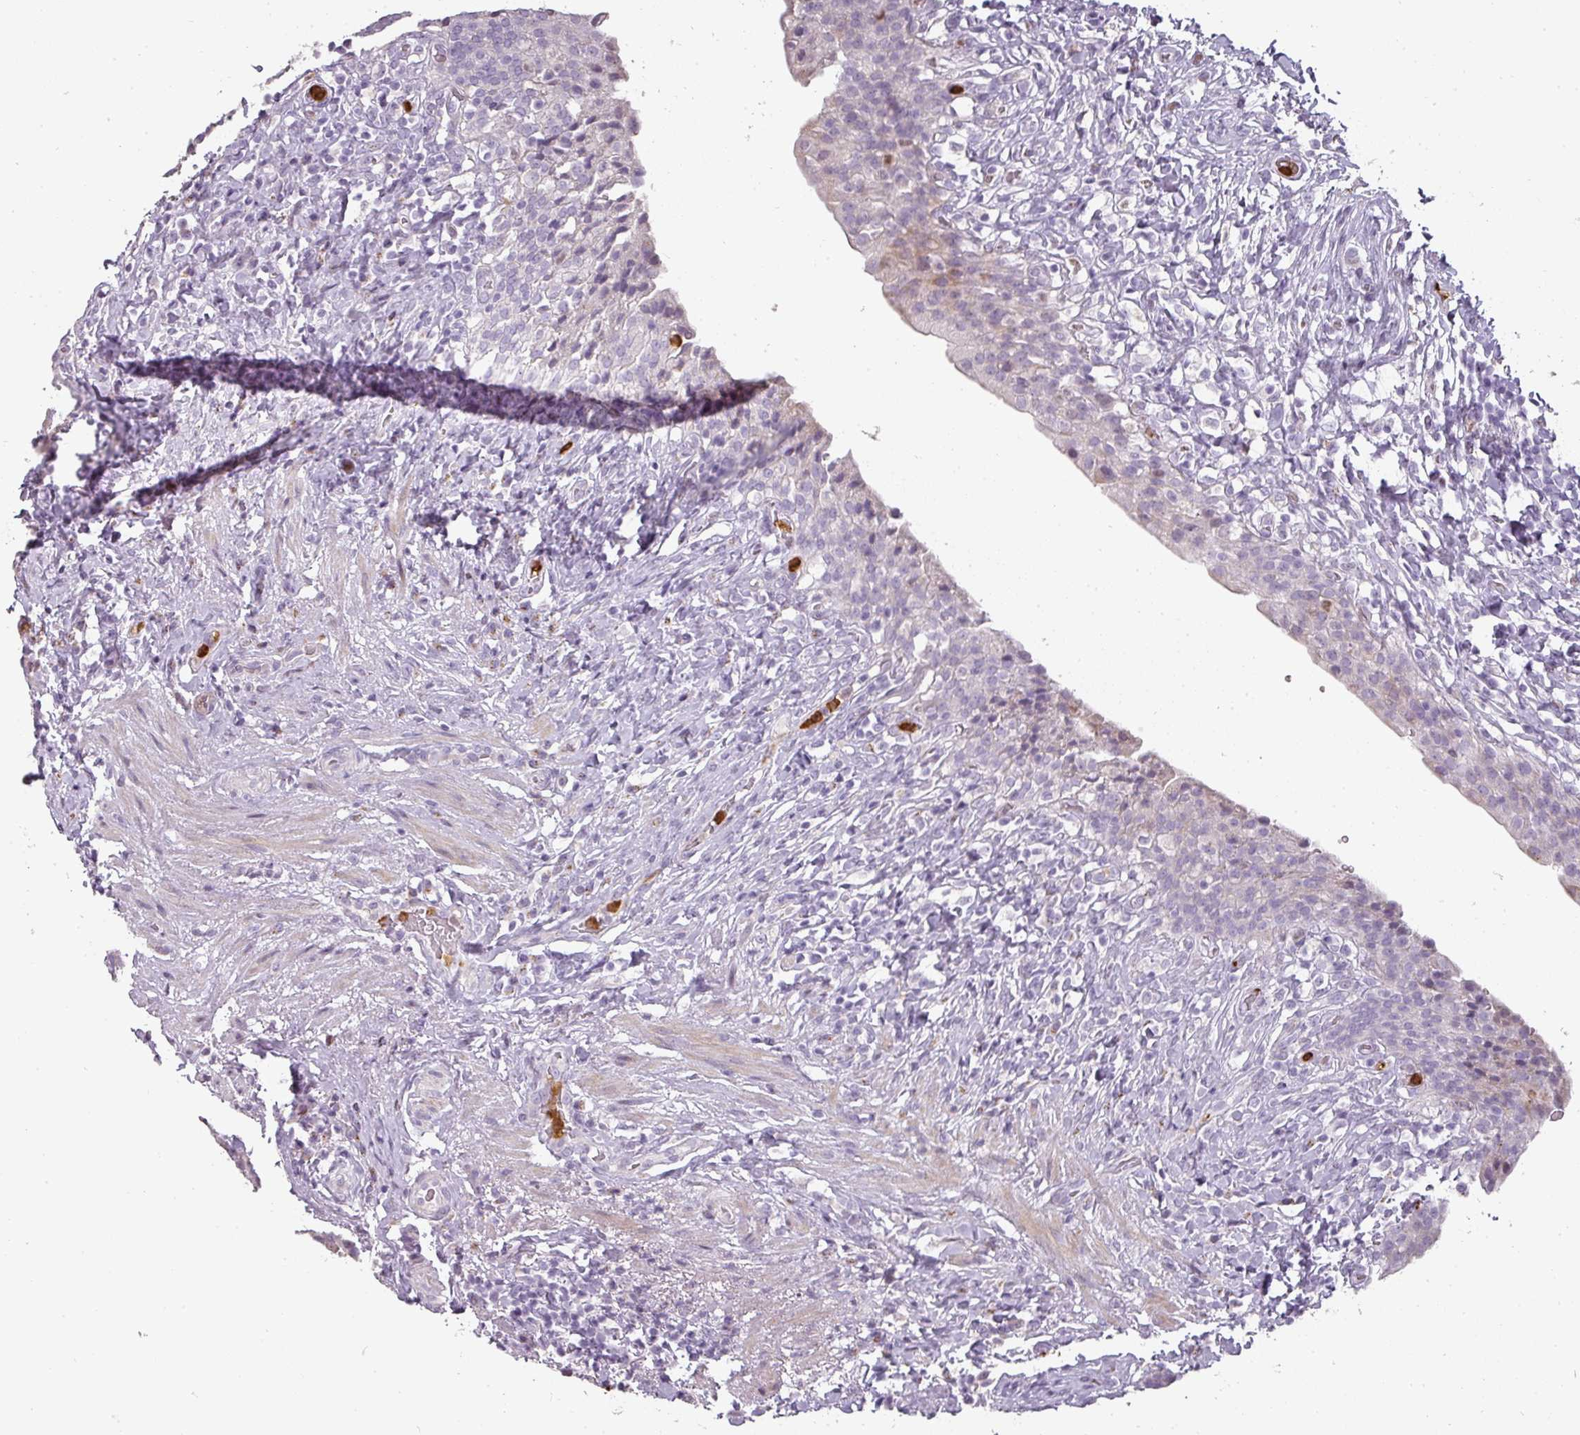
{"staining": {"intensity": "negative", "quantity": "none", "location": "none"}, "tissue": "urinary bladder", "cell_type": "Urothelial cells", "image_type": "normal", "snomed": [{"axis": "morphology", "description": "Normal tissue, NOS"}, {"axis": "morphology", "description": "Inflammation, NOS"}, {"axis": "topography", "description": "Urinary bladder"}], "caption": "The micrograph demonstrates no significant staining in urothelial cells of urinary bladder. The staining was performed using DAB (3,3'-diaminobenzidine) to visualize the protein expression in brown, while the nuclei were stained in blue with hematoxylin (Magnification: 20x).", "gene": "BIK", "patient": {"sex": "male", "age": 64}}